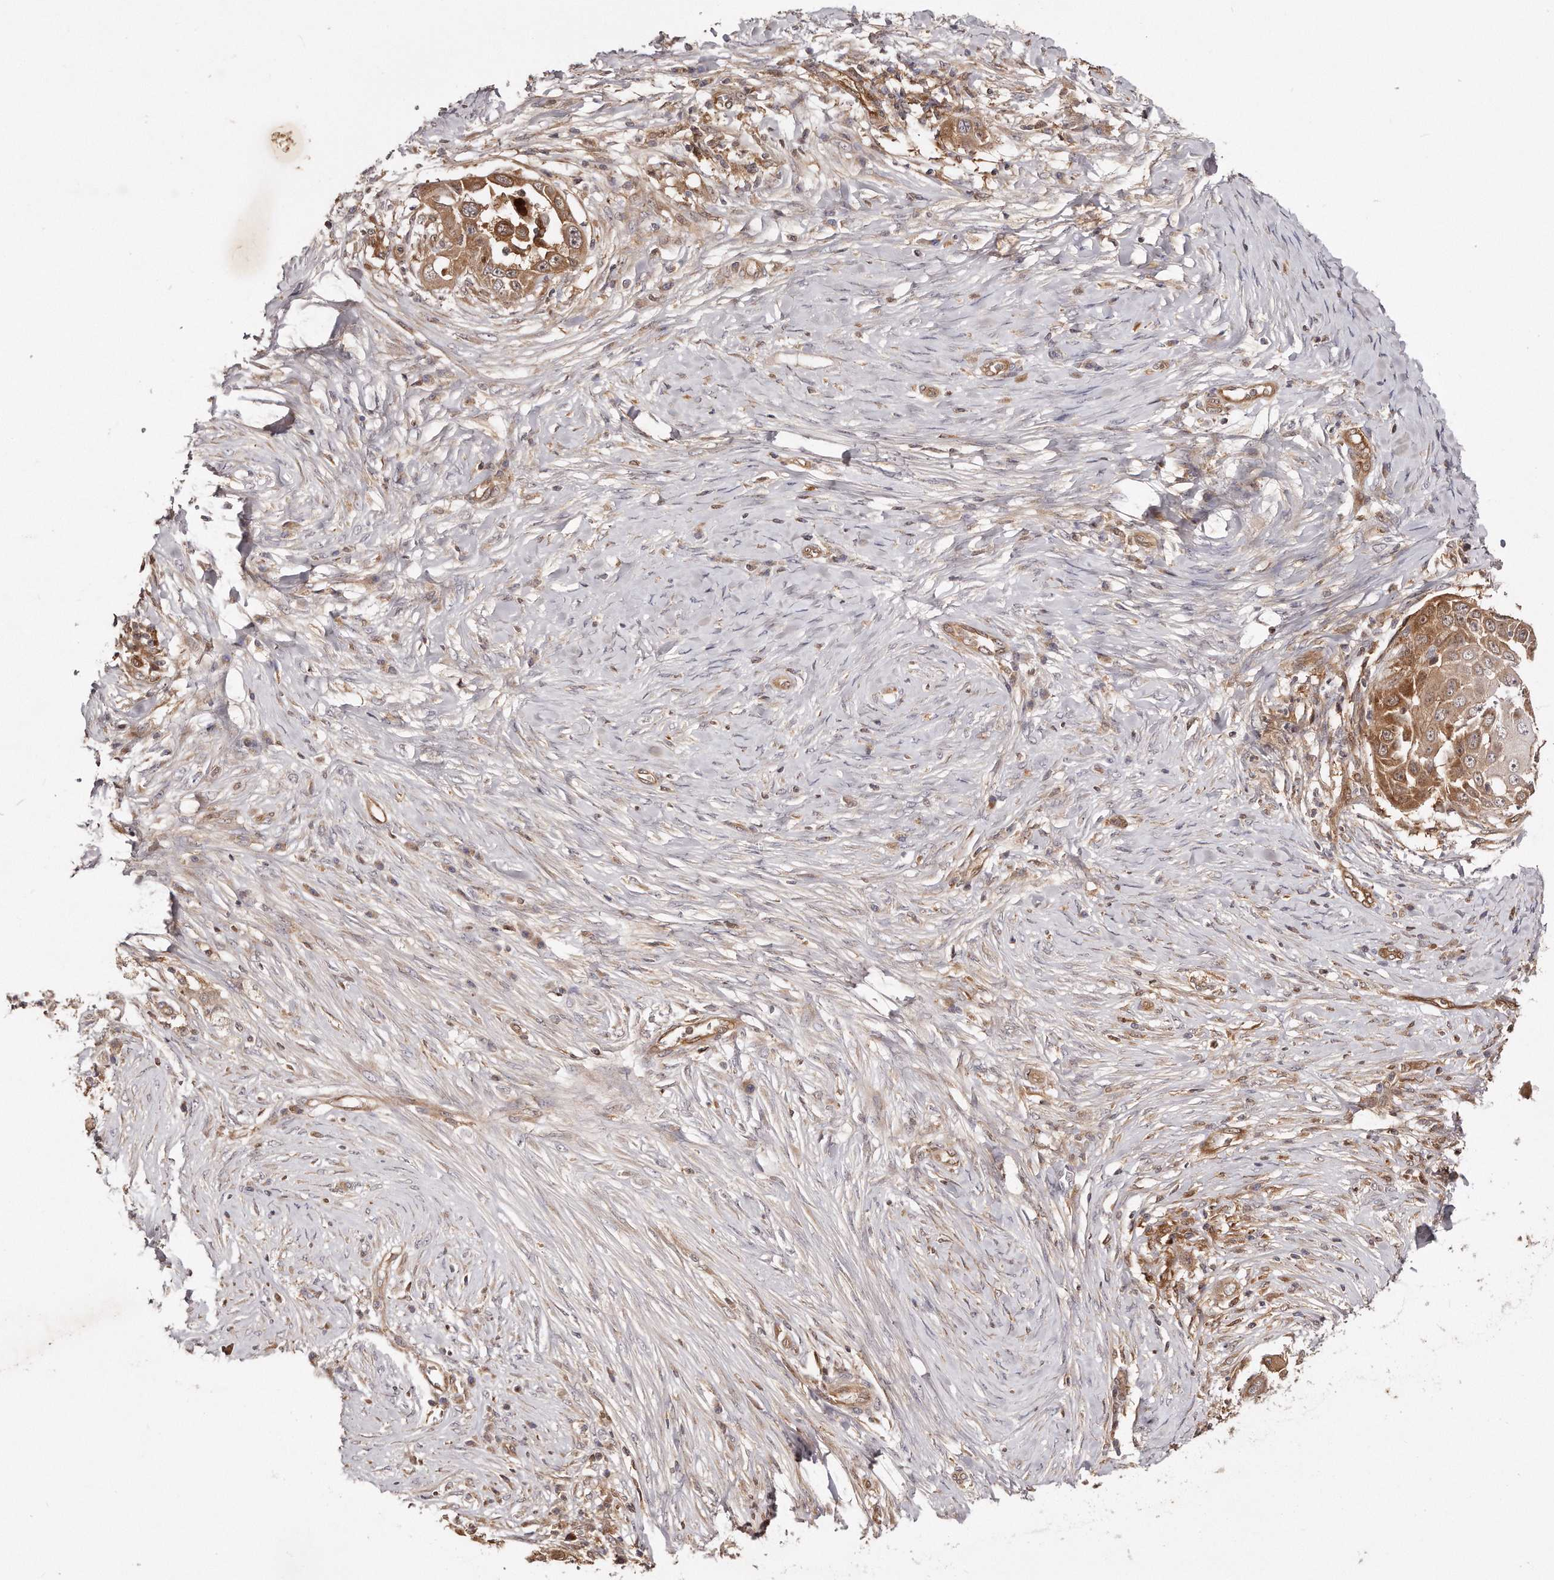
{"staining": {"intensity": "moderate", "quantity": "25%-75%", "location": "cytoplasmic/membranous"}, "tissue": "skin cancer", "cell_type": "Tumor cells", "image_type": "cancer", "snomed": [{"axis": "morphology", "description": "Squamous cell carcinoma, NOS"}, {"axis": "topography", "description": "Skin"}], "caption": "A high-resolution photomicrograph shows IHC staining of squamous cell carcinoma (skin), which exhibits moderate cytoplasmic/membranous positivity in about 25%-75% of tumor cells.", "gene": "GBP4", "patient": {"sex": "female", "age": 44}}